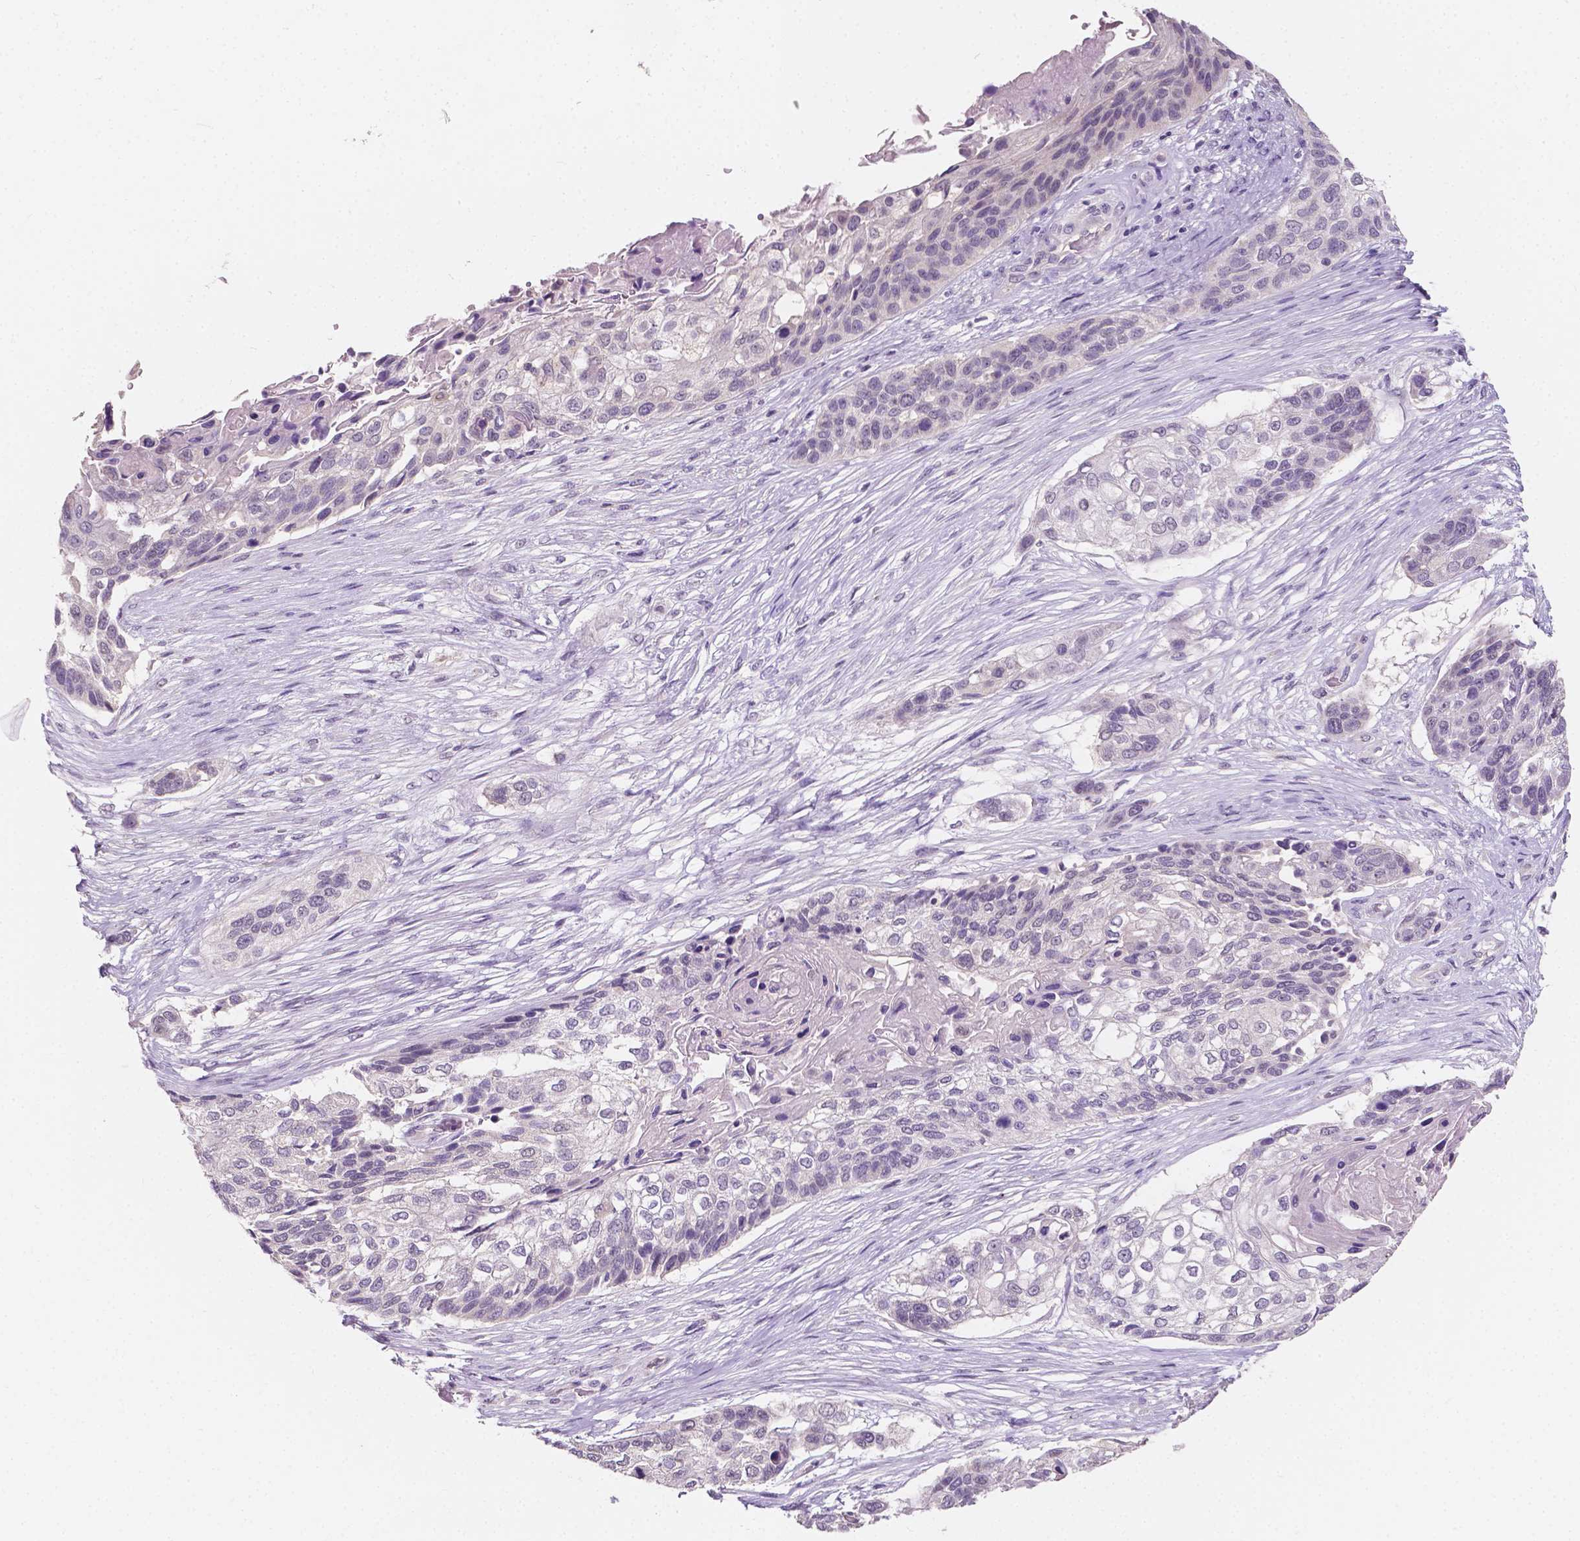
{"staining": {"intensity": "negative", "quantity": "none", "location": "none"}, "tissue": "lung cancer", "cell_type": "Tumor cells", "image_type": "cancer", "snomed": [{"axis": "morphology", "description": "Squamous cell carcinoma, NOS"}, {"axis": "topography", "description": "Lung"}], "caption": "IHC of human lung squamous cell carcinoma displays no staining in tumor cells.", "gene": "SIRT2", "patient": {"sex": "male", "age": 69}}